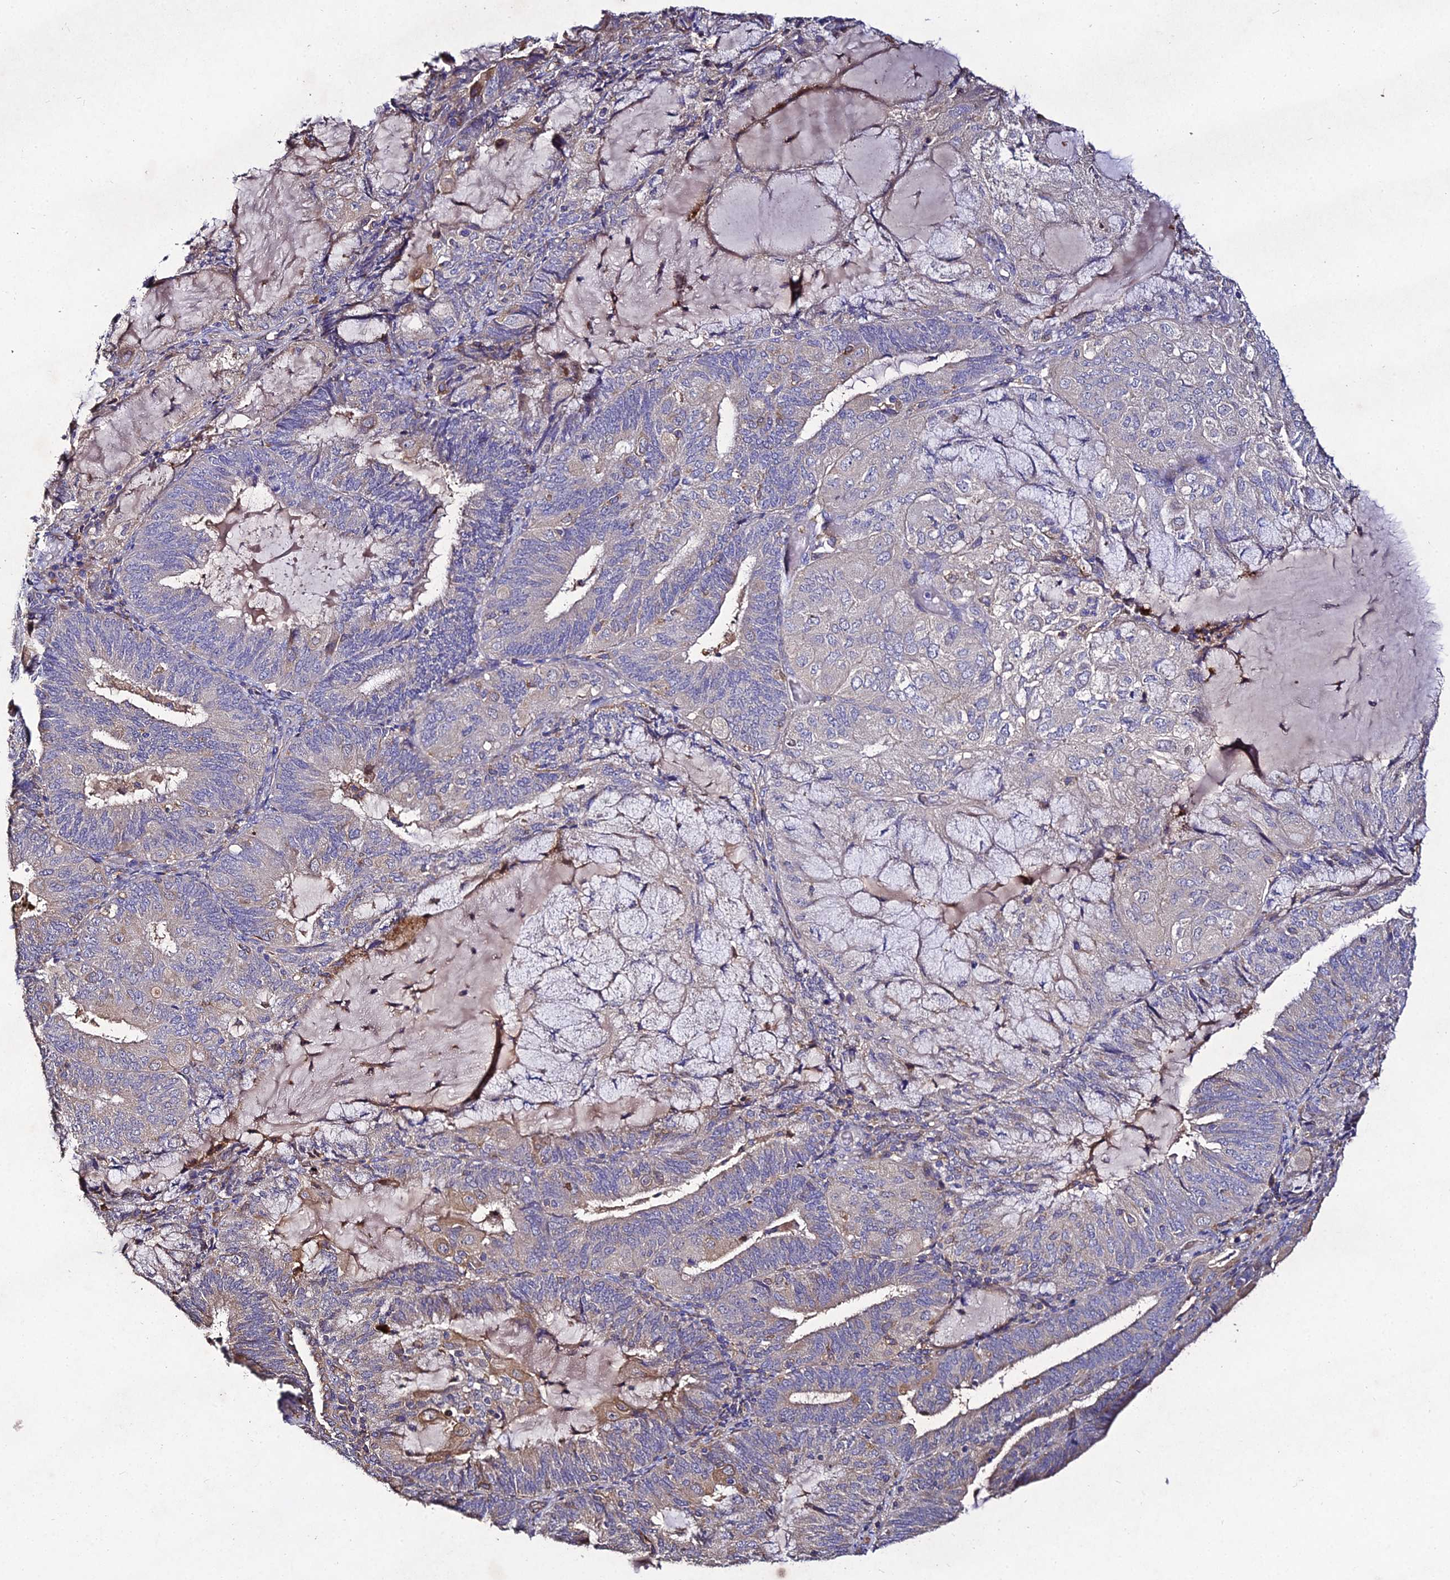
{"staining": {"intensity": "weak", "quantity": "25%-75%", "location": "cytoplasmic/membranous"}, "tissue": "endometrial cancer", "cell_type": "Tumor cells", "image_type": "cancer", "snomed": [{"axis": "morphology", "description": "Adenocarcinoma, NOS"}, {"axis": "topography", "description": "Endometrium"}], "caption": "Immunohistochemical staining of human adenocarcinoma (endometrial) displays low levels of weak cytoplasmic/membranous protein positivity in about 25%-75% of tumor cells. (Brightfield microscopy of DAB IHC at high magnification).", "gene": "AP3M2", "patient": {"sex": "female", "age": 81}}